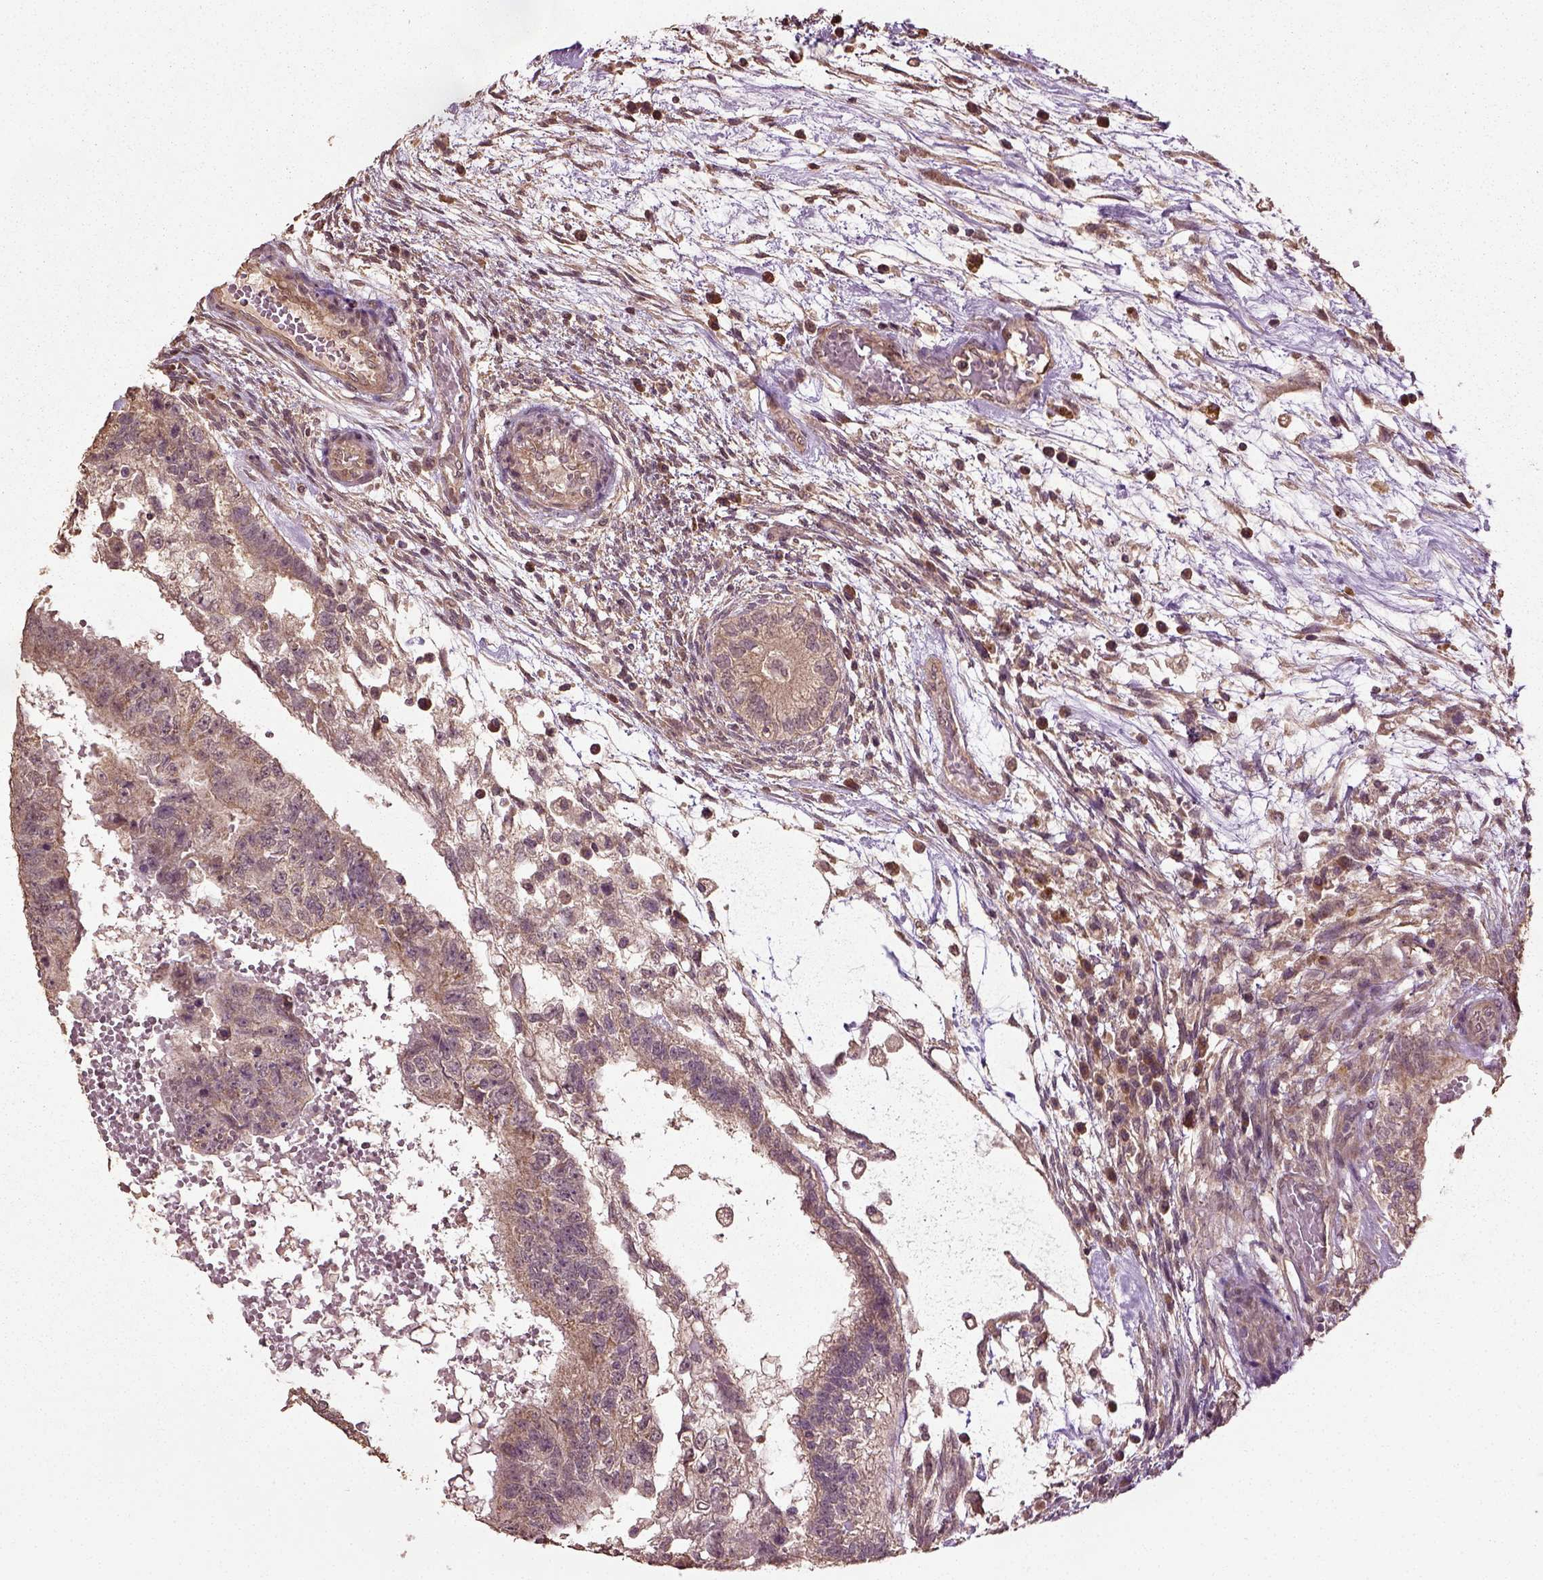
{"staining": {"intensity": "weak", "quantity": "25%-75%", "location": "cytoplasmic/membranous"}, "tissue": "testis cancer", "cell_type": "Tumor cells", "image_type": "cancer", "snomed": [{"axis": "morphology", "description": "Normal tissue, NOS"}, {"axis": "morphology", "description": "Carcinoma, Embryonal, NOS"}, {"axis": "topography", "description": "Testis"}, {"axis": "topography", "description": "Epididymis"}], "caption": "A photomicrograph showing weak cytoplasmic/membranous expression in about 25%-75% of tumor cells in testis cancer (embryonal carcinoma), as visualized by brown immunohistochemical staining.", "gene": "ERV3-1", "patient": {"sex": "male", "age": 32}}